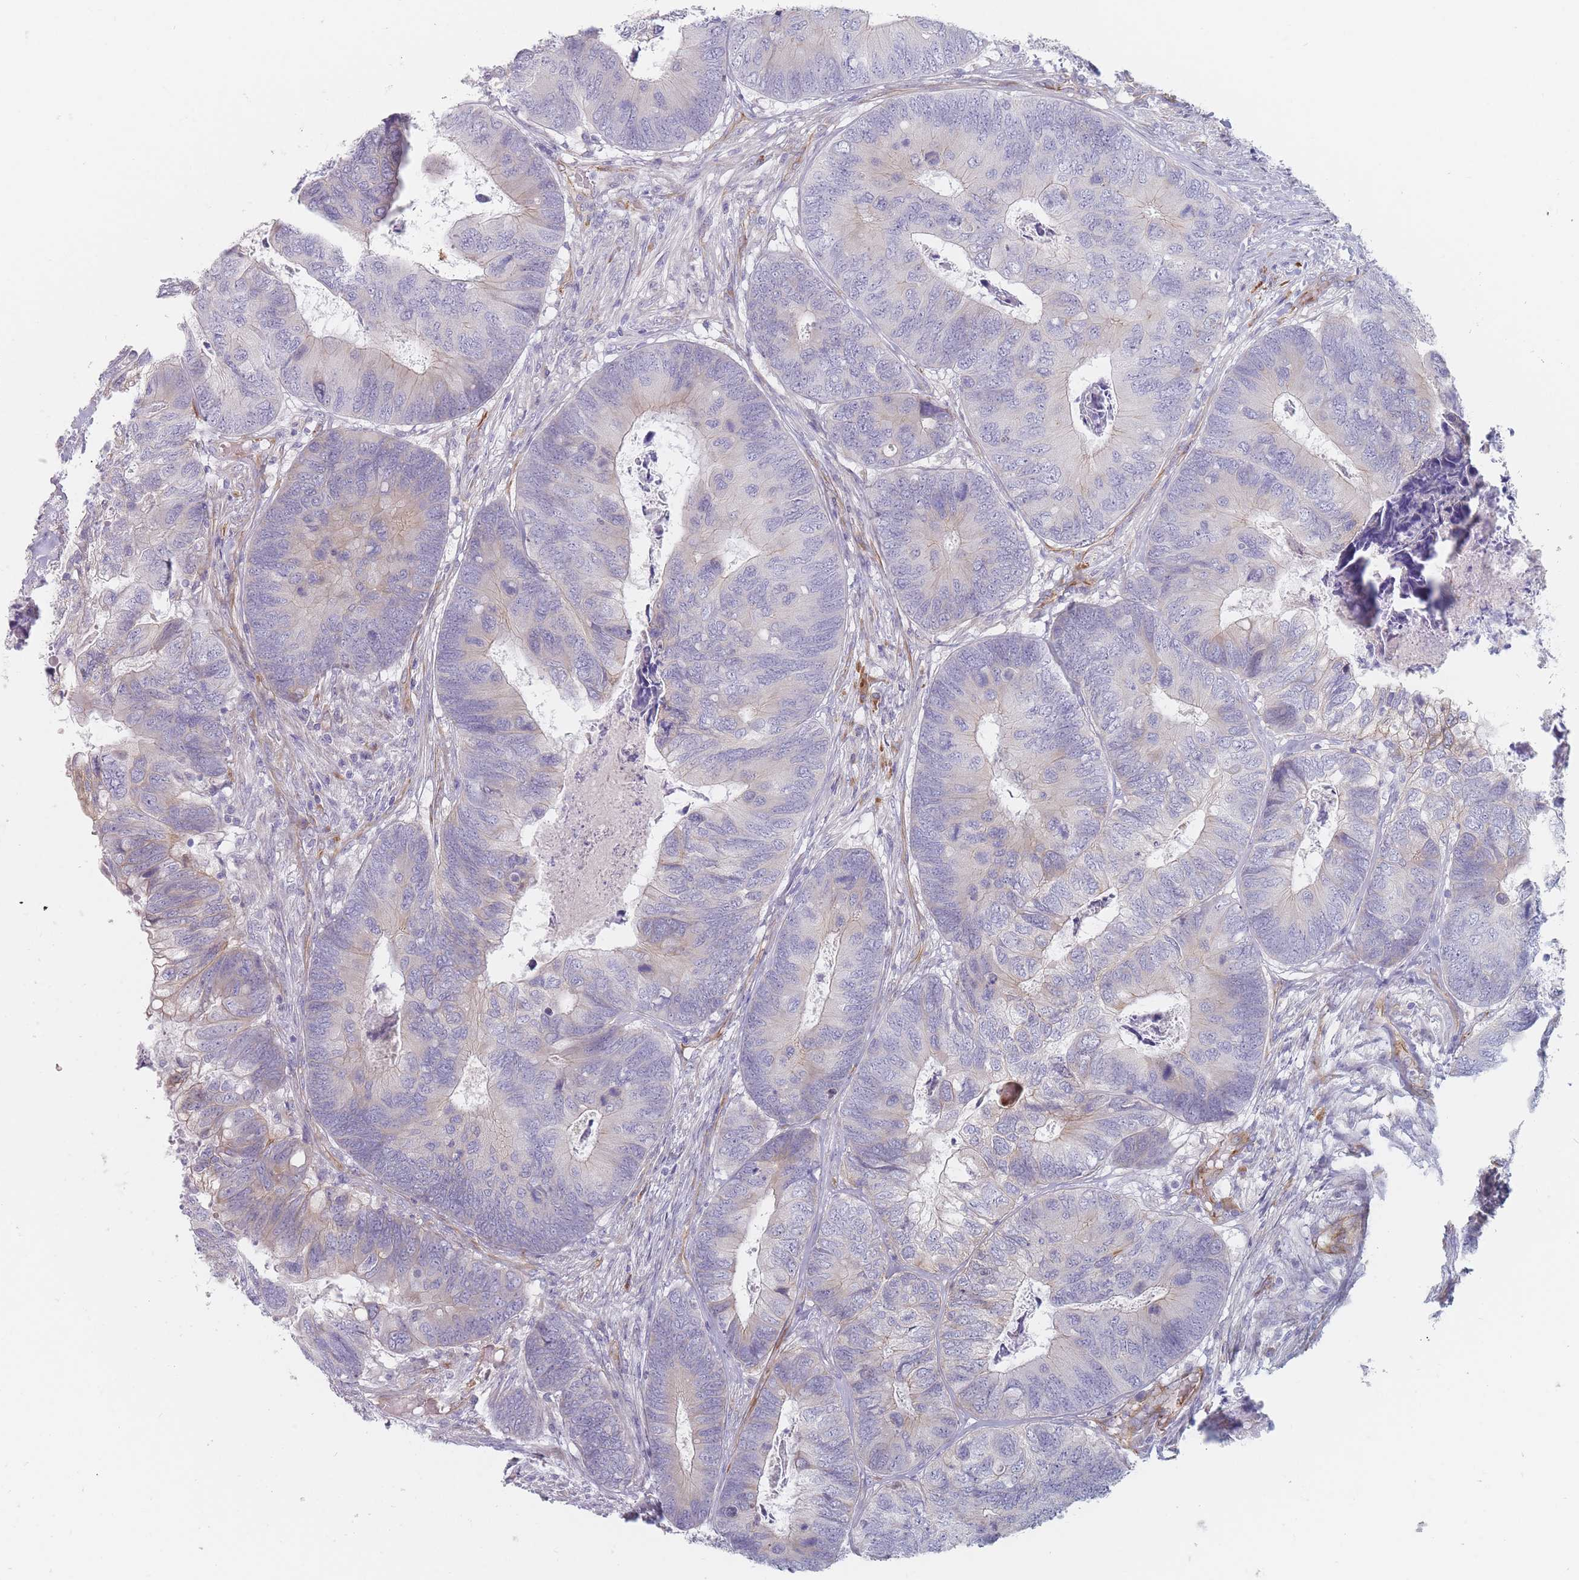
{"staining": {"intensity": "negative", "quantity": "none", "location": "none"}, "tissue": "colorectal cancer", "cell_type": "Tumor cells", "image_type": "cancer", "snomed": [{"axis": "morphology", "description": "Adenocarcinoma, NOS"}, {"axis": "topography", "description": "Colon"}], "caption": "Colorectal cancer stained for a protein using IHC demonstrates no expression tumor cells.", "gene": "ERBIN", "patient": {"sex": "female", "age": 67}}